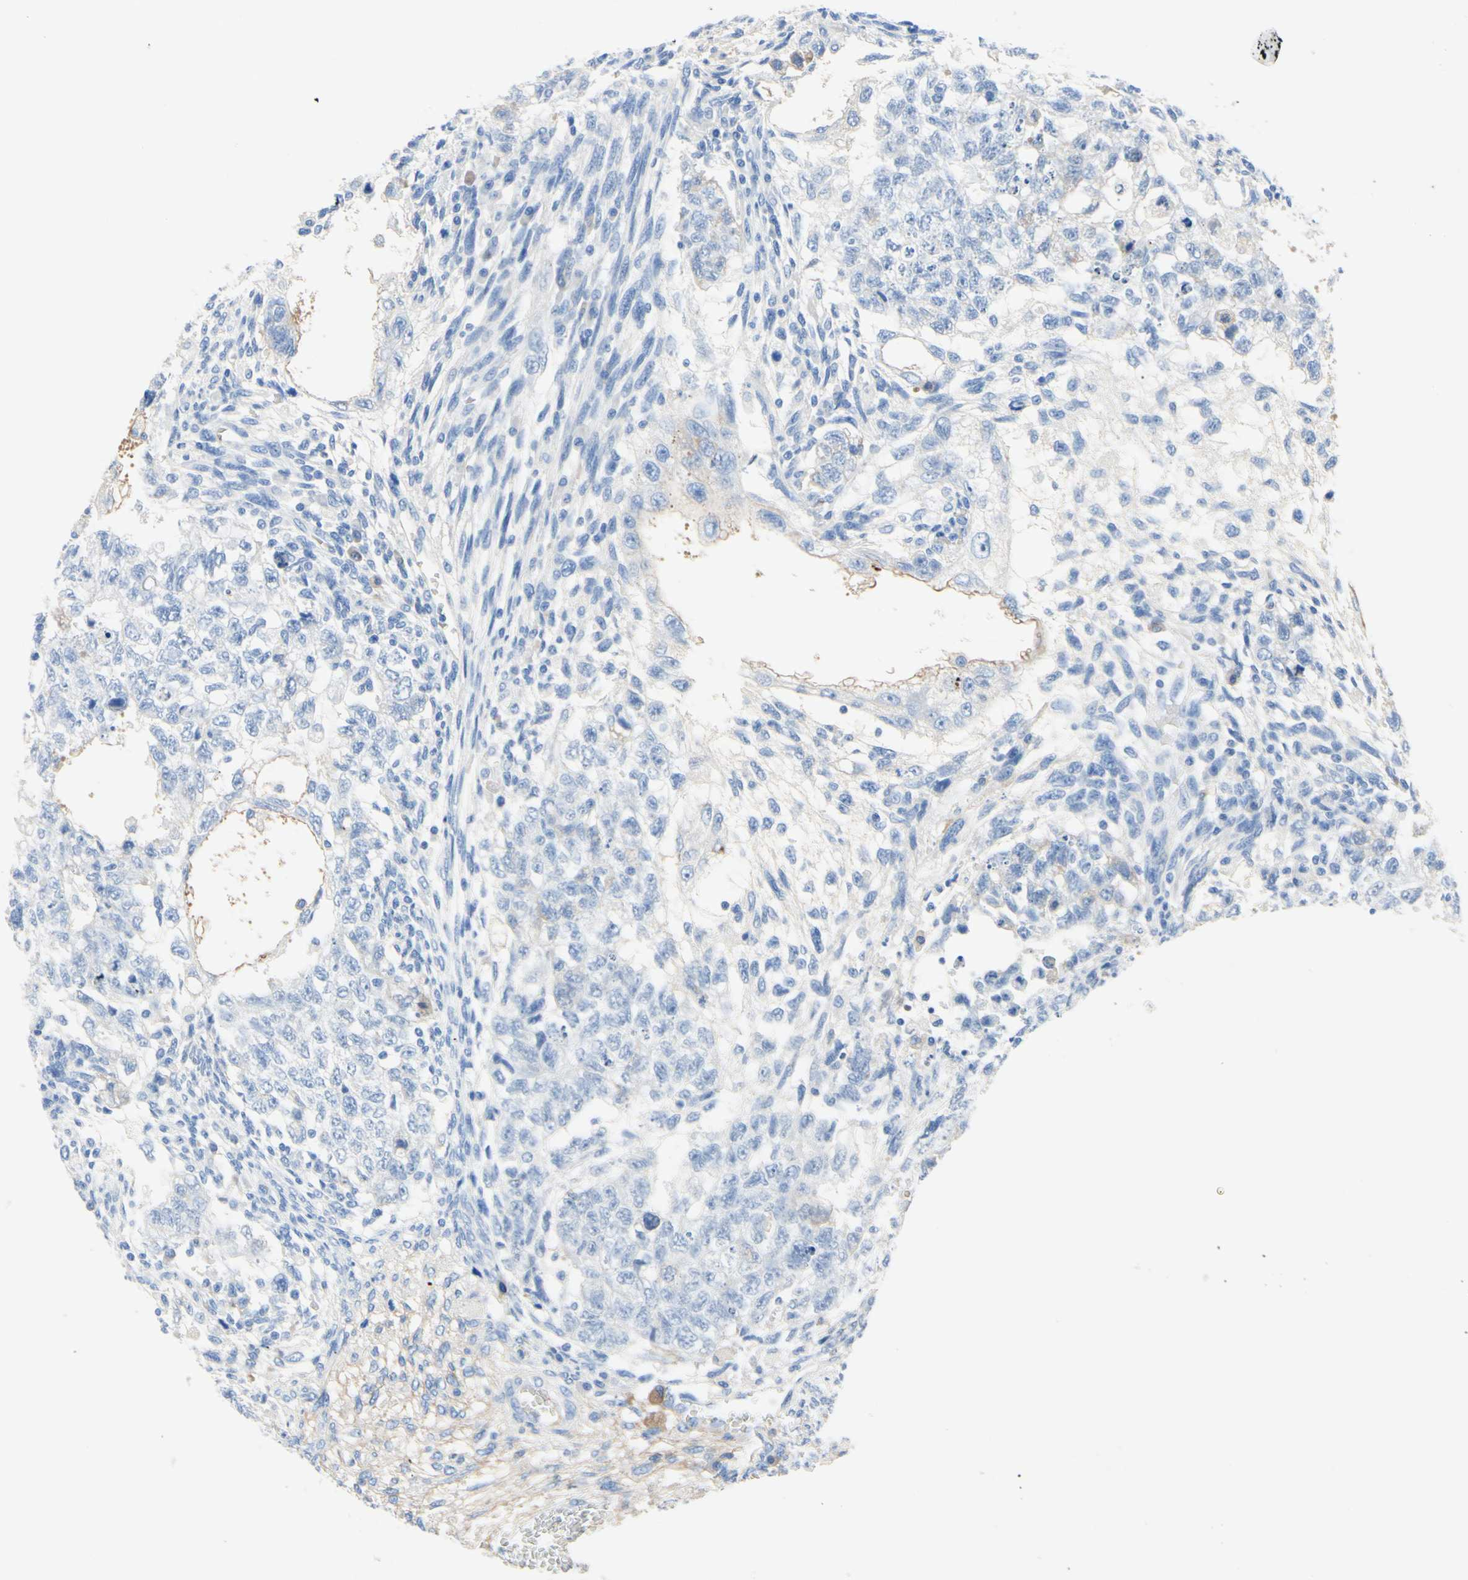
{"staining": {"intensity": "negative", "quantity": "none", "location": "none"}, "tissue": "testis cancer", "cell_type": "Tumor cells", "image_type": "cancer", "snomed": [{"axis": "morphology", "description": "Normal tissue, NOS"}, {"axis": "morphology", "description": "Carcinoma, Embryonal, NOS"}, {"axis": "topography", "description": "Testis"}], "caption": "Immunohistochemistry photomicrograph of neoplastic tissue: human testis embryonal carcinoma stained with DAB (3,3'-diaminobenzidine) demonstrates no significant protein positivity in tumor cells.", "gene": "IL6ST", "patient": {"sex": "male", "age": 36}}